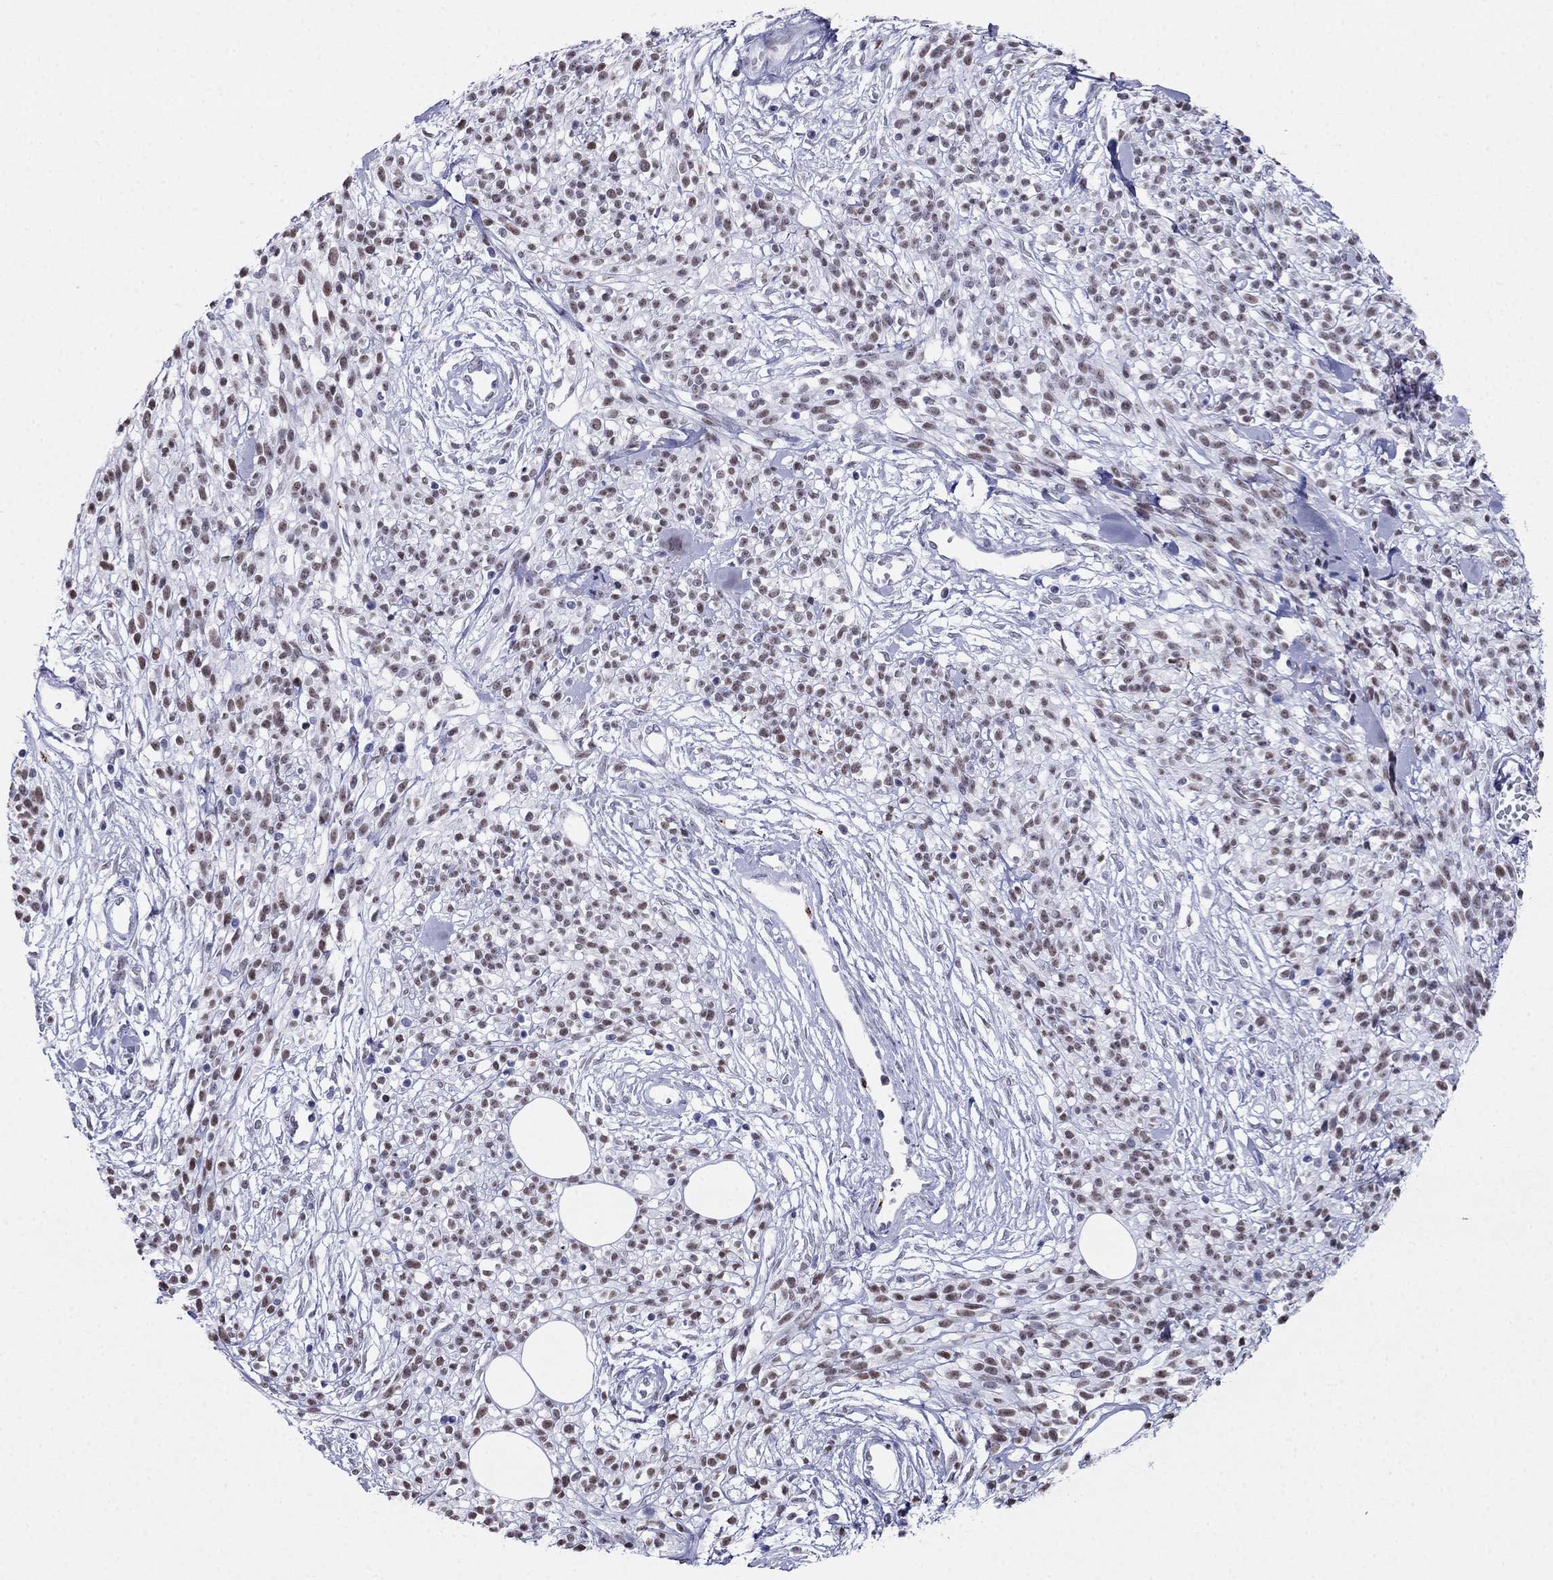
{"staining": {"intensity": "moderate", "quantity": "<25%", "location": "nuclear"}, "tissue": "melanoma", "cell_type": "Tumor cells", "image_type": "cancer", "snomed": [{"axis": "morphology", "description": "Malignant melanoma, NOS"}, {"axis": "topography", "description": "Skin"}, {"axis": "topography", "description": "Skin of trunk"}], "caption": "The photomicrograph reveals staining of malignant melanoma, revealing moderate nuclear protein expression (brown color) within tumor cells. (DAB IHC, brown staining for protein, blue staining for nuclei).", "gene": "PPM1G", "patient": {"sex": "male", "age": 74}}